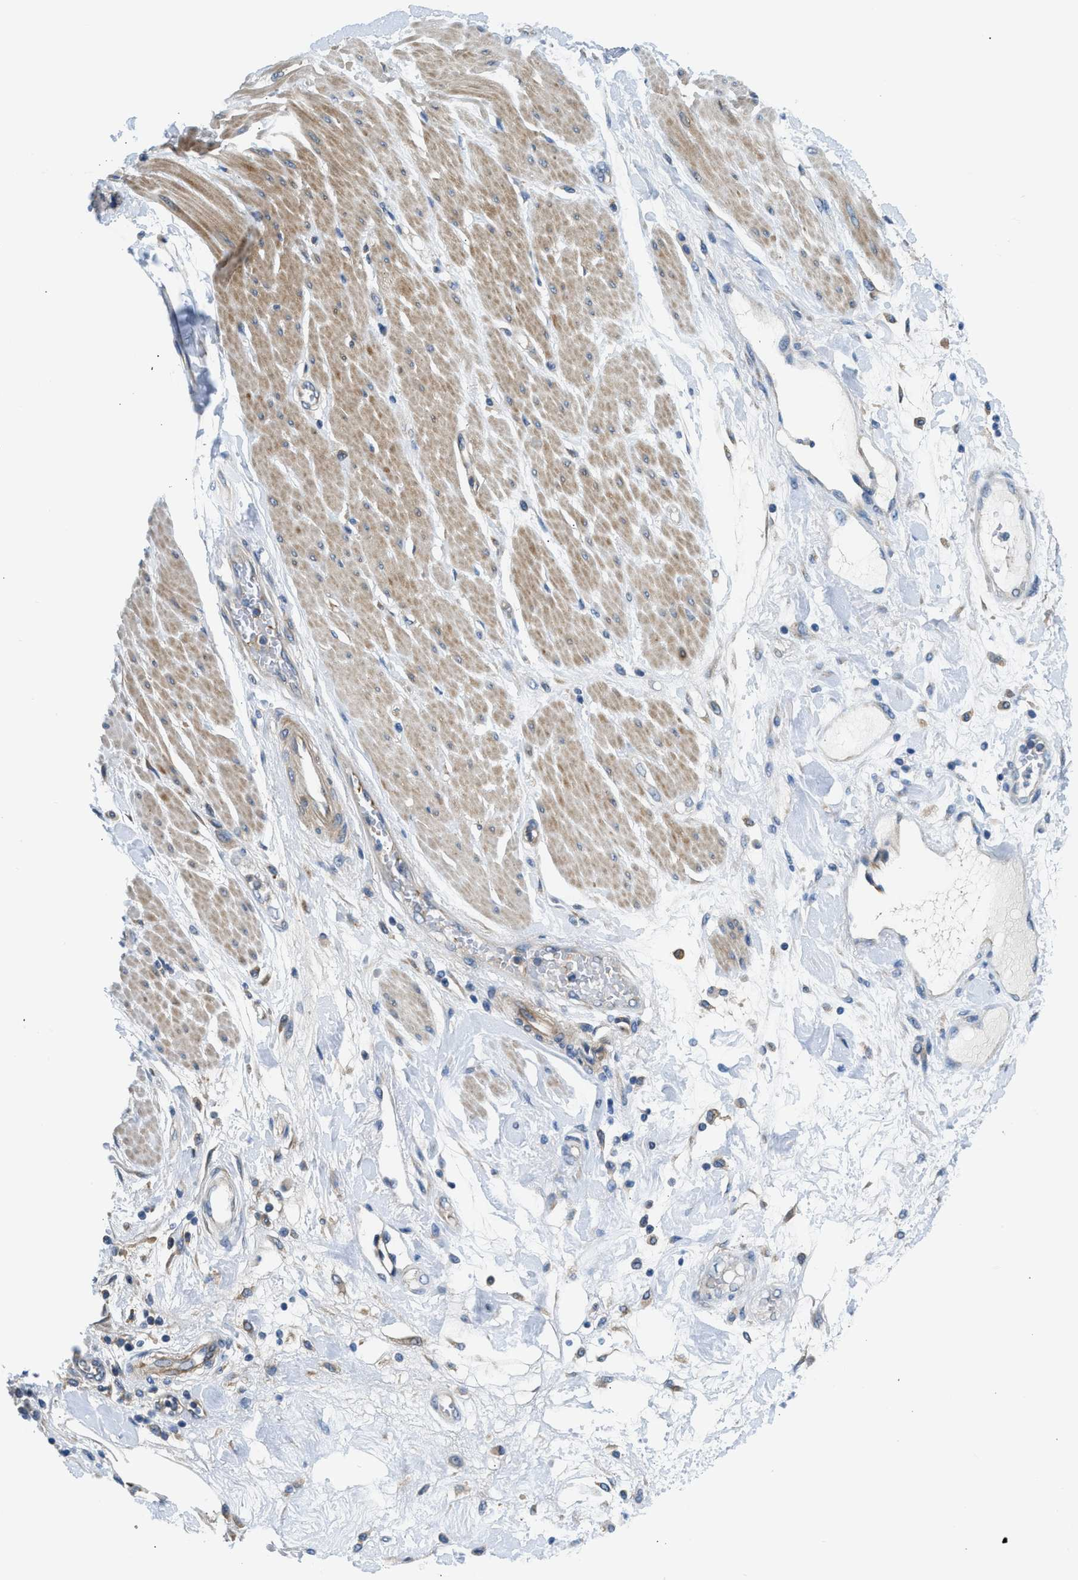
{"staining": {"intensity": "negative", "quantity": "none", "location": "none"}, "tissue": "adipose tissue", "cell_type": "Adipocytes", "image_type": "normal", "snomed": [{"axis": "morphology", "description": "Normal tissue, NOS"}, {"axis": "morphology", "description": "Adenocarcinoma, NOS"}, {"axis": "topography", "description": "Duodenum"}, {"axis": "topography", "description": "Peripheral nerve tissue"}], "caption": "Immunohistochemistry (IHC) micrograph of unremarkable adipose tissue stained for a protein (brown), which demonstrates no staining in adipocytes. Nuclei are stained in blue.", "gene": "LPIN2", "patient": {"sex": "female", "age": 60}}